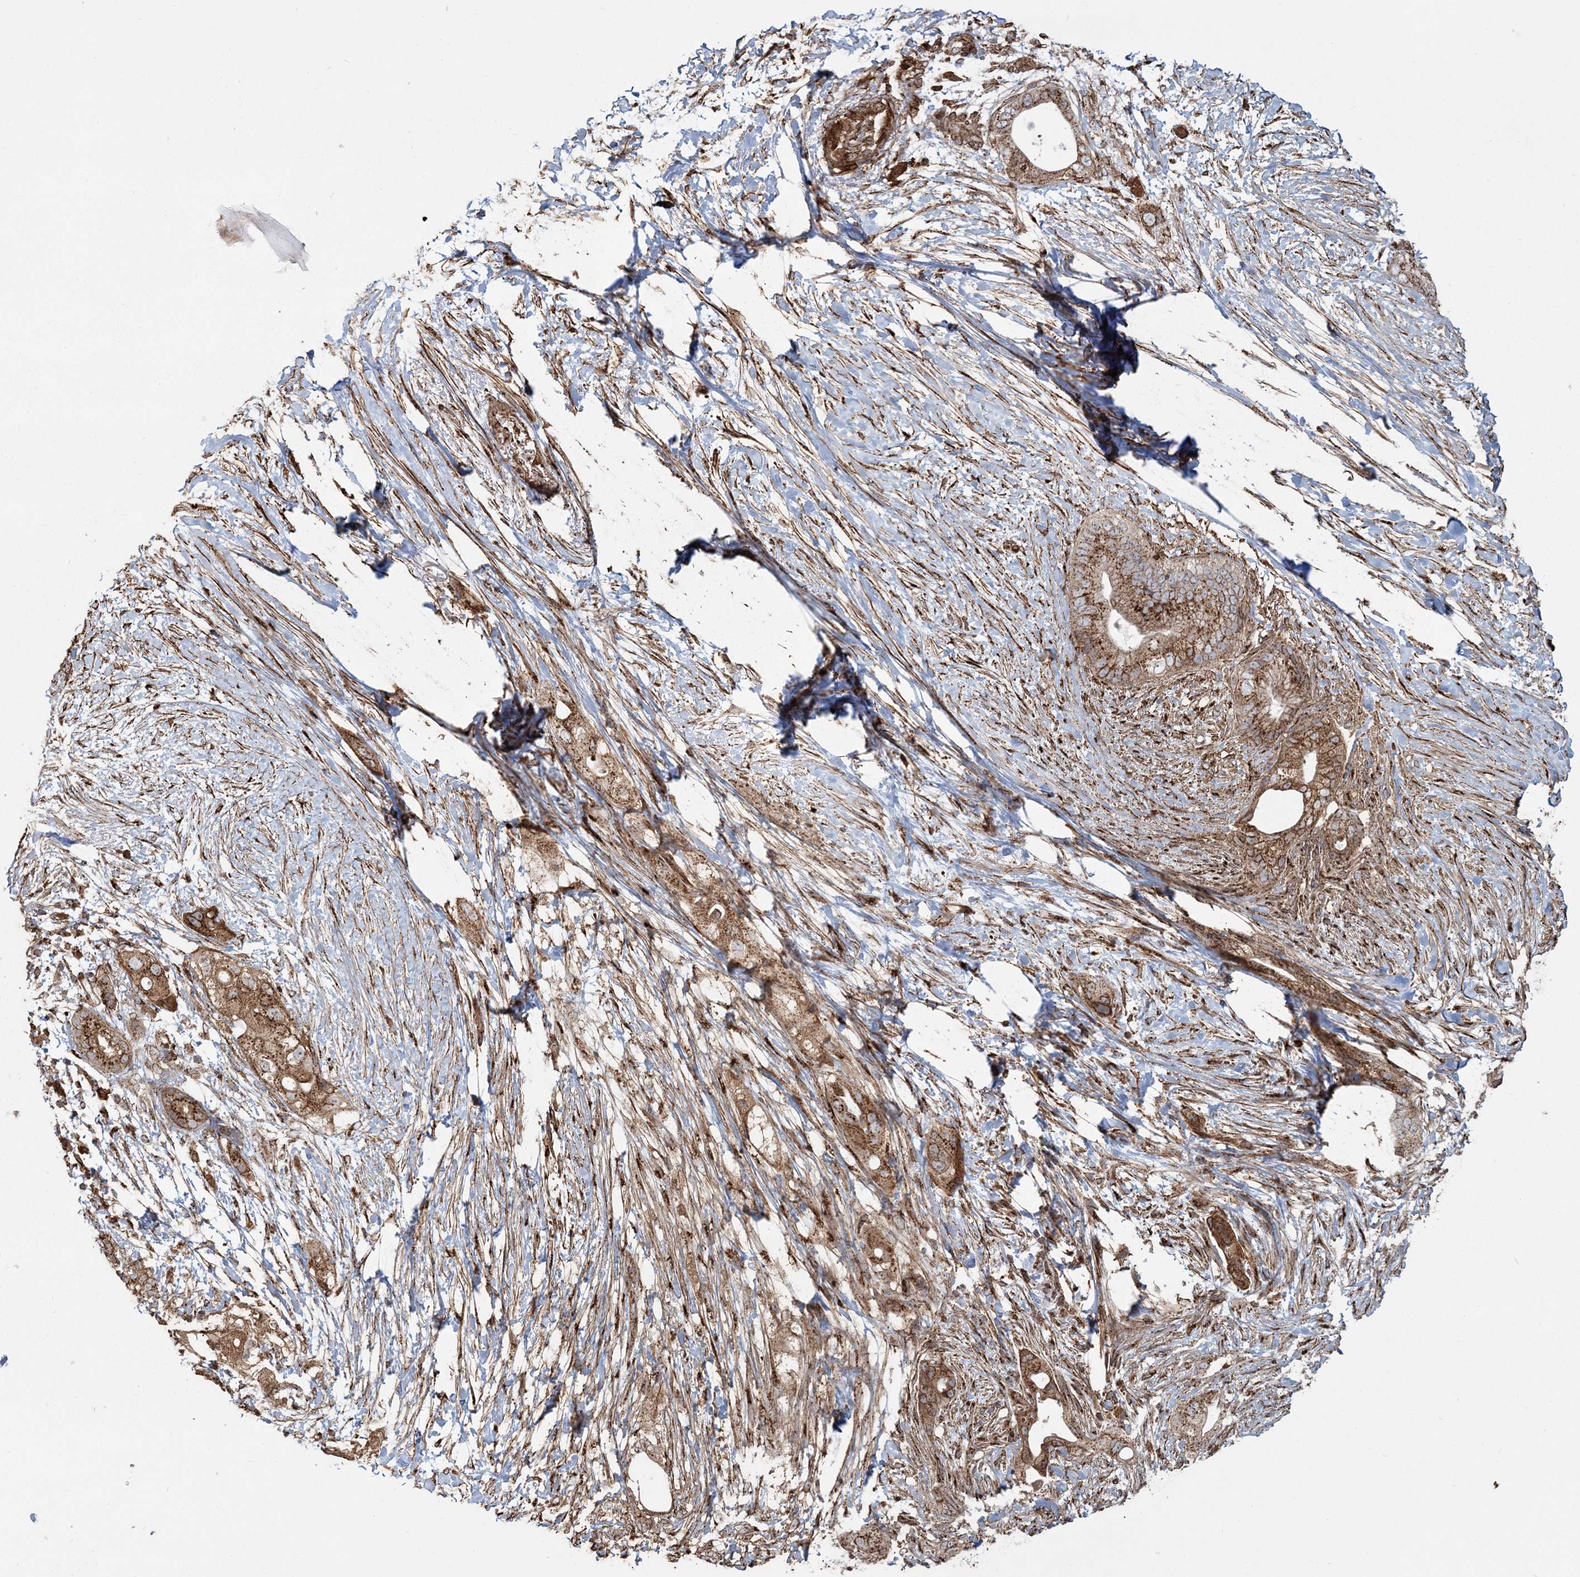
{"staining": {"intensity": "strong", "quantity": ">75%", "location": "cytoplasmic/membranous"}, "tissue": "pancreatic cancer", "cell_type": "Tumor cells", "image_type": "cancer", "snomed": [{"axis": "morphology", "description": "Adenocarcinoma, NOS"}, {"axis": "topography", "description": "Pancreas"}], "caption": "Approximately >75% of tumor cells in human pancreatic adenocarcinoma reveal strong cytoplasmic/membranous protein positivity as visualized by brown immunohistochemical staining.", "gene": "TRAF3IP2", "patient": {"sex": "male", "age": 53}}